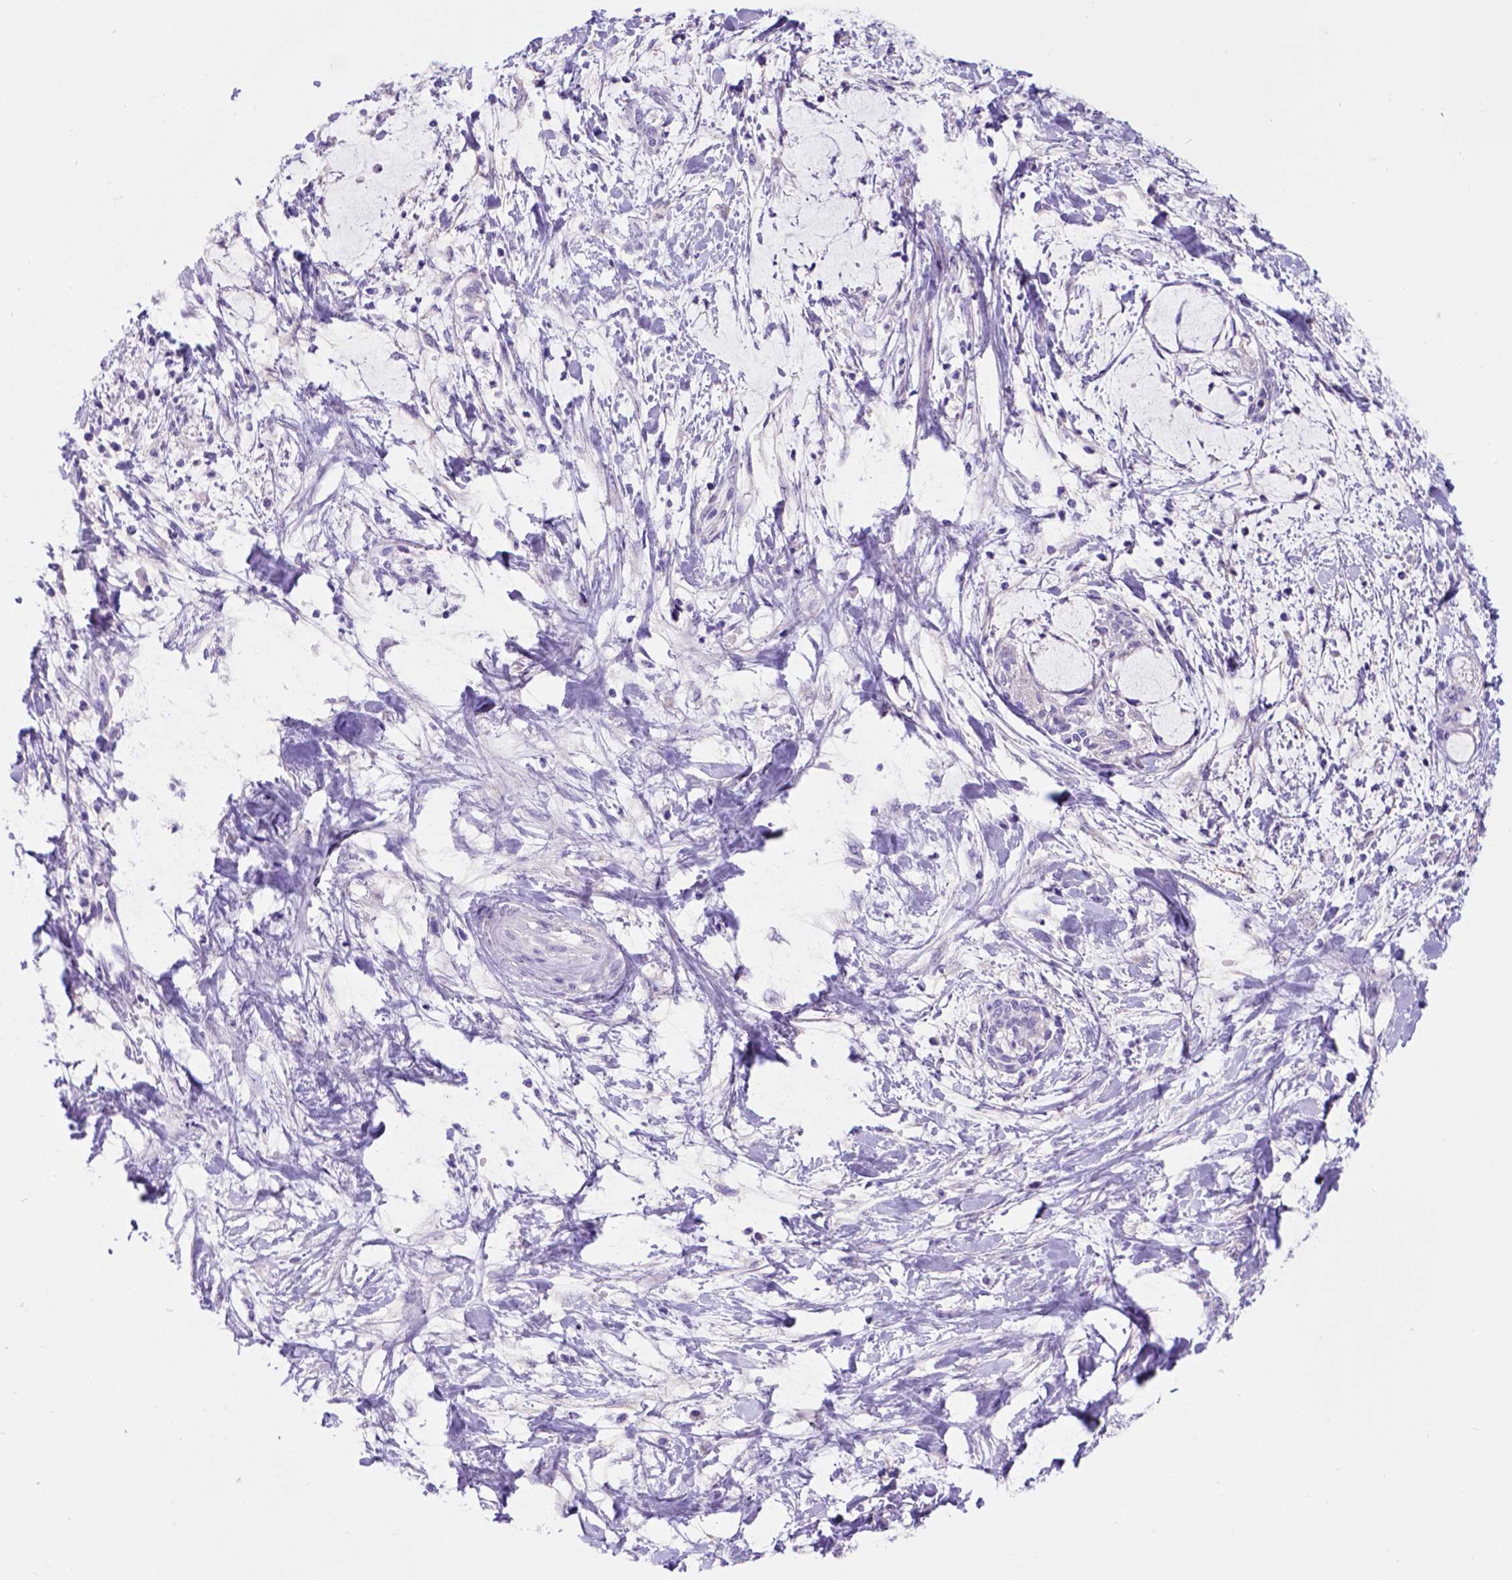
{"staining": {"intensity": "negative", "quantity": "none", "location": "none"}, "tissue": "liver cancer", "cell_type": "Tumor cells", "image_type": "cancer", "snomed": [{"axis": "morphology", "description": "Cholangiocarcinoma"}, {"axis": "topography", "description": "Liver"}], "caption": "A high-resolution histopathology image shows IHC staining of liver cancer, which shows no significant positivity in tumor cells. (DAB immunohistochemistry (IHC) with hematoxylin counter stain).", "gene": "EGFR", "patient": {"sex": "female", "age": 73}}